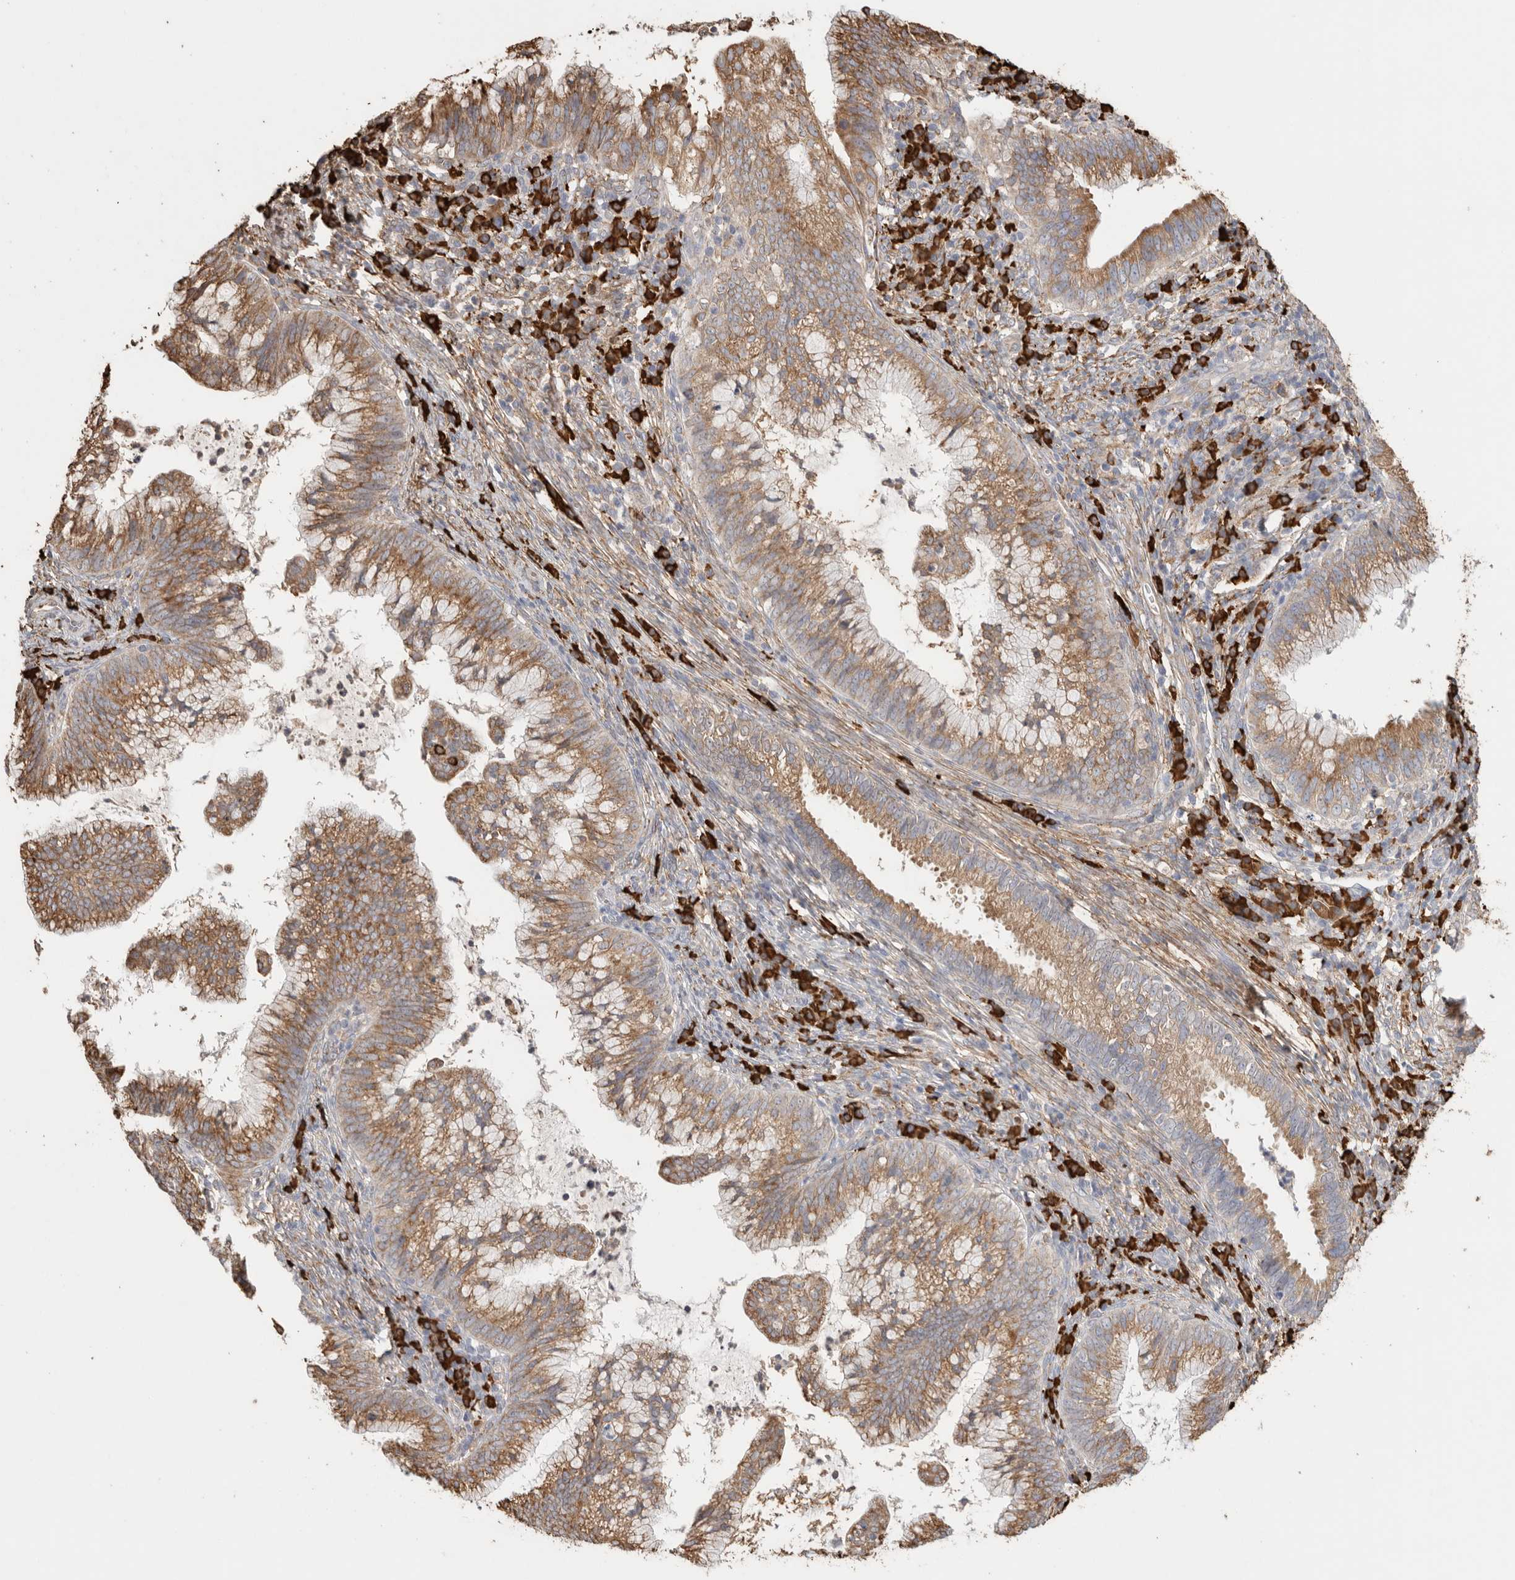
{"staining": {"intensity": "moderate", "quantity": ">75%", "location": "cytoplasmic/membranous"}, "tissue": "cervical cancer", "cell_type": "Tumor cells", "image_type": "cancer", "snomed": [{"axis": "morphology", "description": "Adenocarcinoma, NOS"}, {"axis": "topography", "description": "Cervix"}], "caption": "Protein staining by immunohistochemistry (IHC) shows moderate cytoplasmic/membranous expression in approximately >75% of tumor cells in cervical cancer.", "gene": "BLOC1S5", "patient": {"sex": "female", "age": 36}}